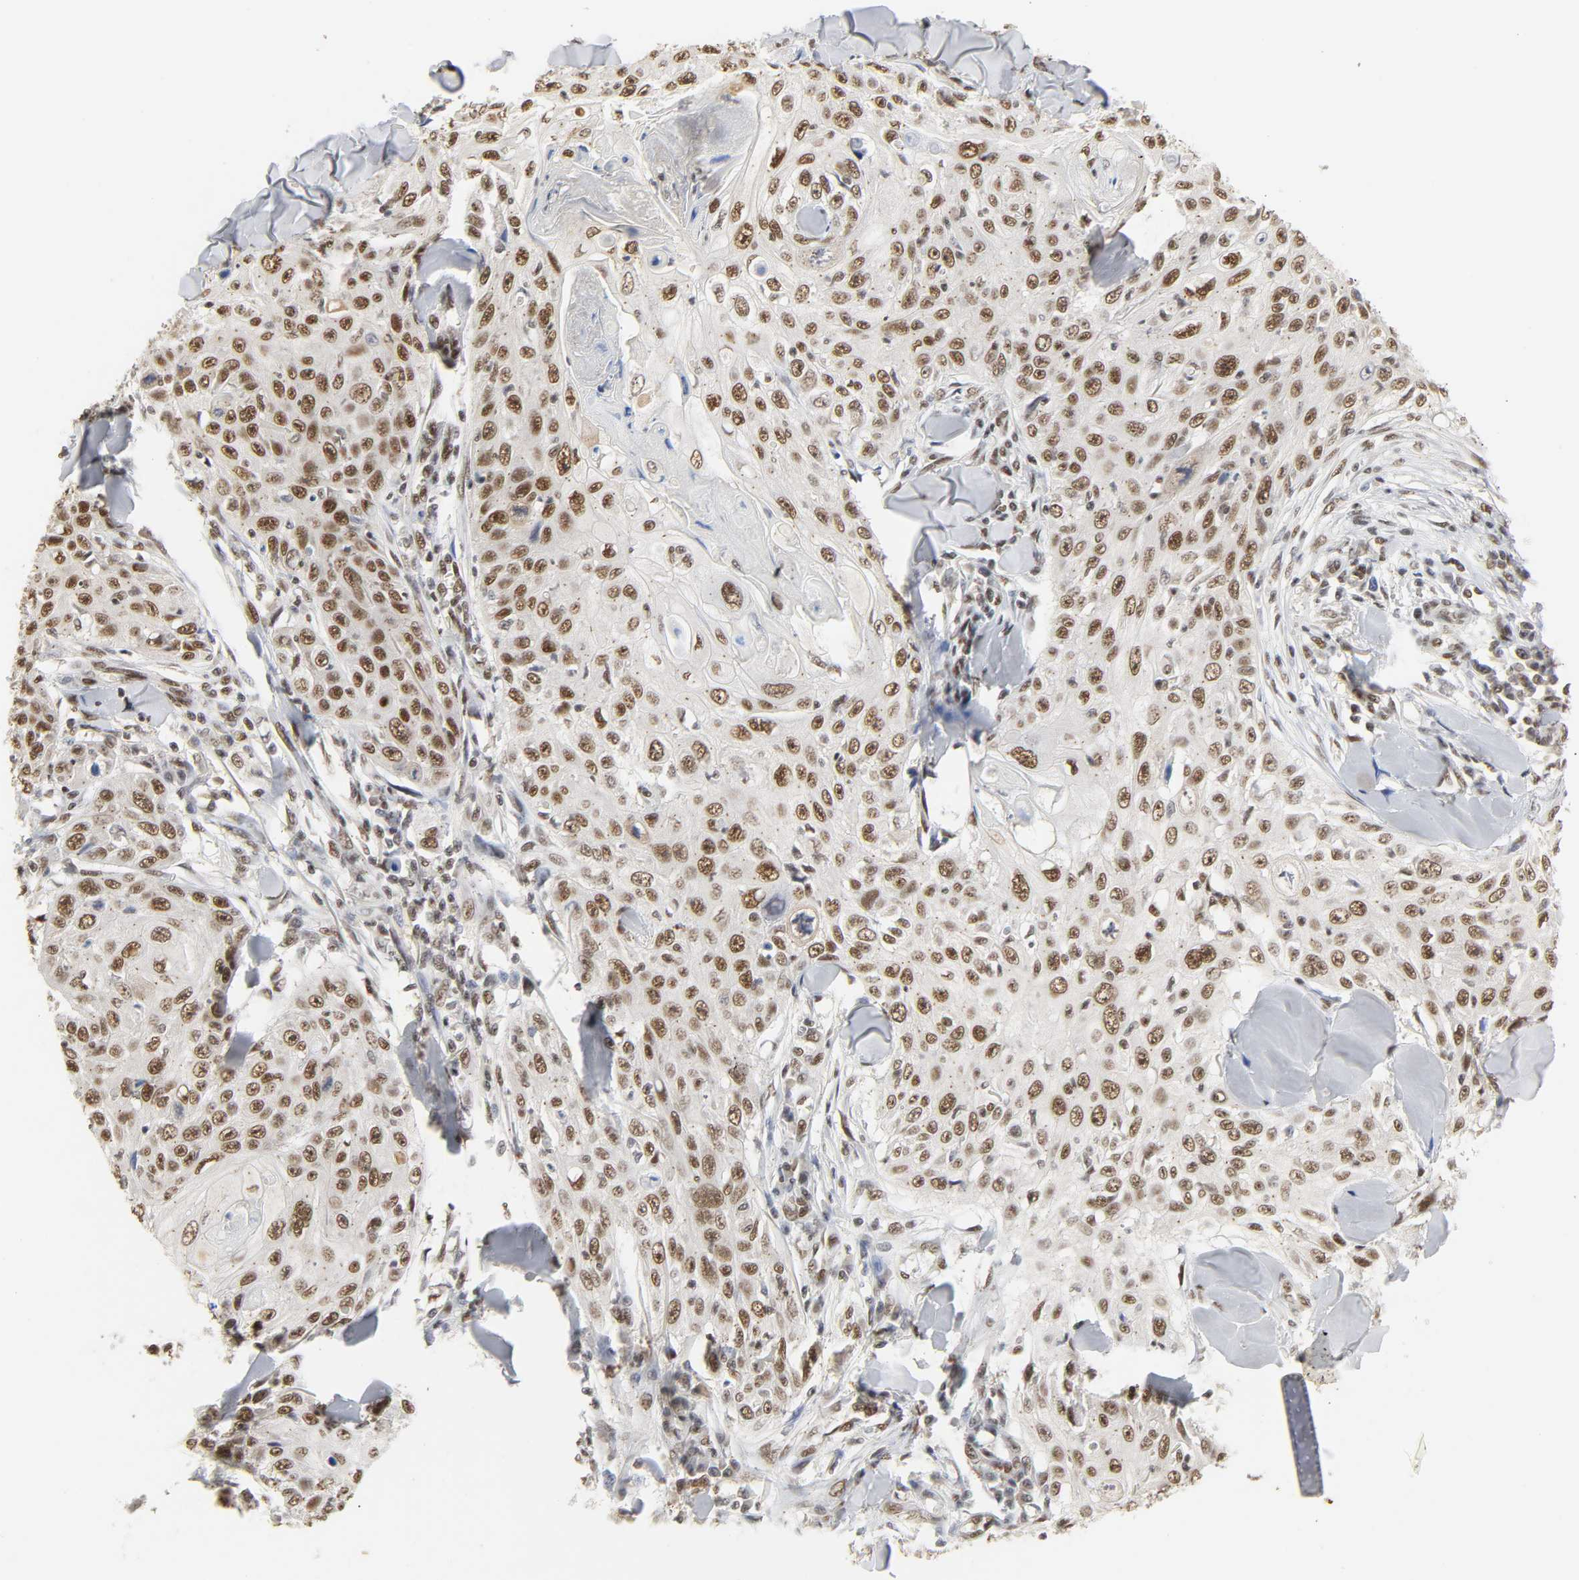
{"staining": {"intensity": "moderate", "quantity": ">75%", "location": "nuclear"}, "tissue": "skin cancer", "cell_type": "Tumor cells", "image_type": "cancer", "snomed": [{"axis": "morphology", "description": "Squamous cell carcinoma, NOS"}, {"axis": "topography", "description": "Skin"}], "caption": "Immunohistochemical staining of human skin cancer reveals moderate nuclear protein positivity in approximately >75% of tumor cells.", "gene": "NCOA6", "patient": {"sex": "male", "age": 86}}